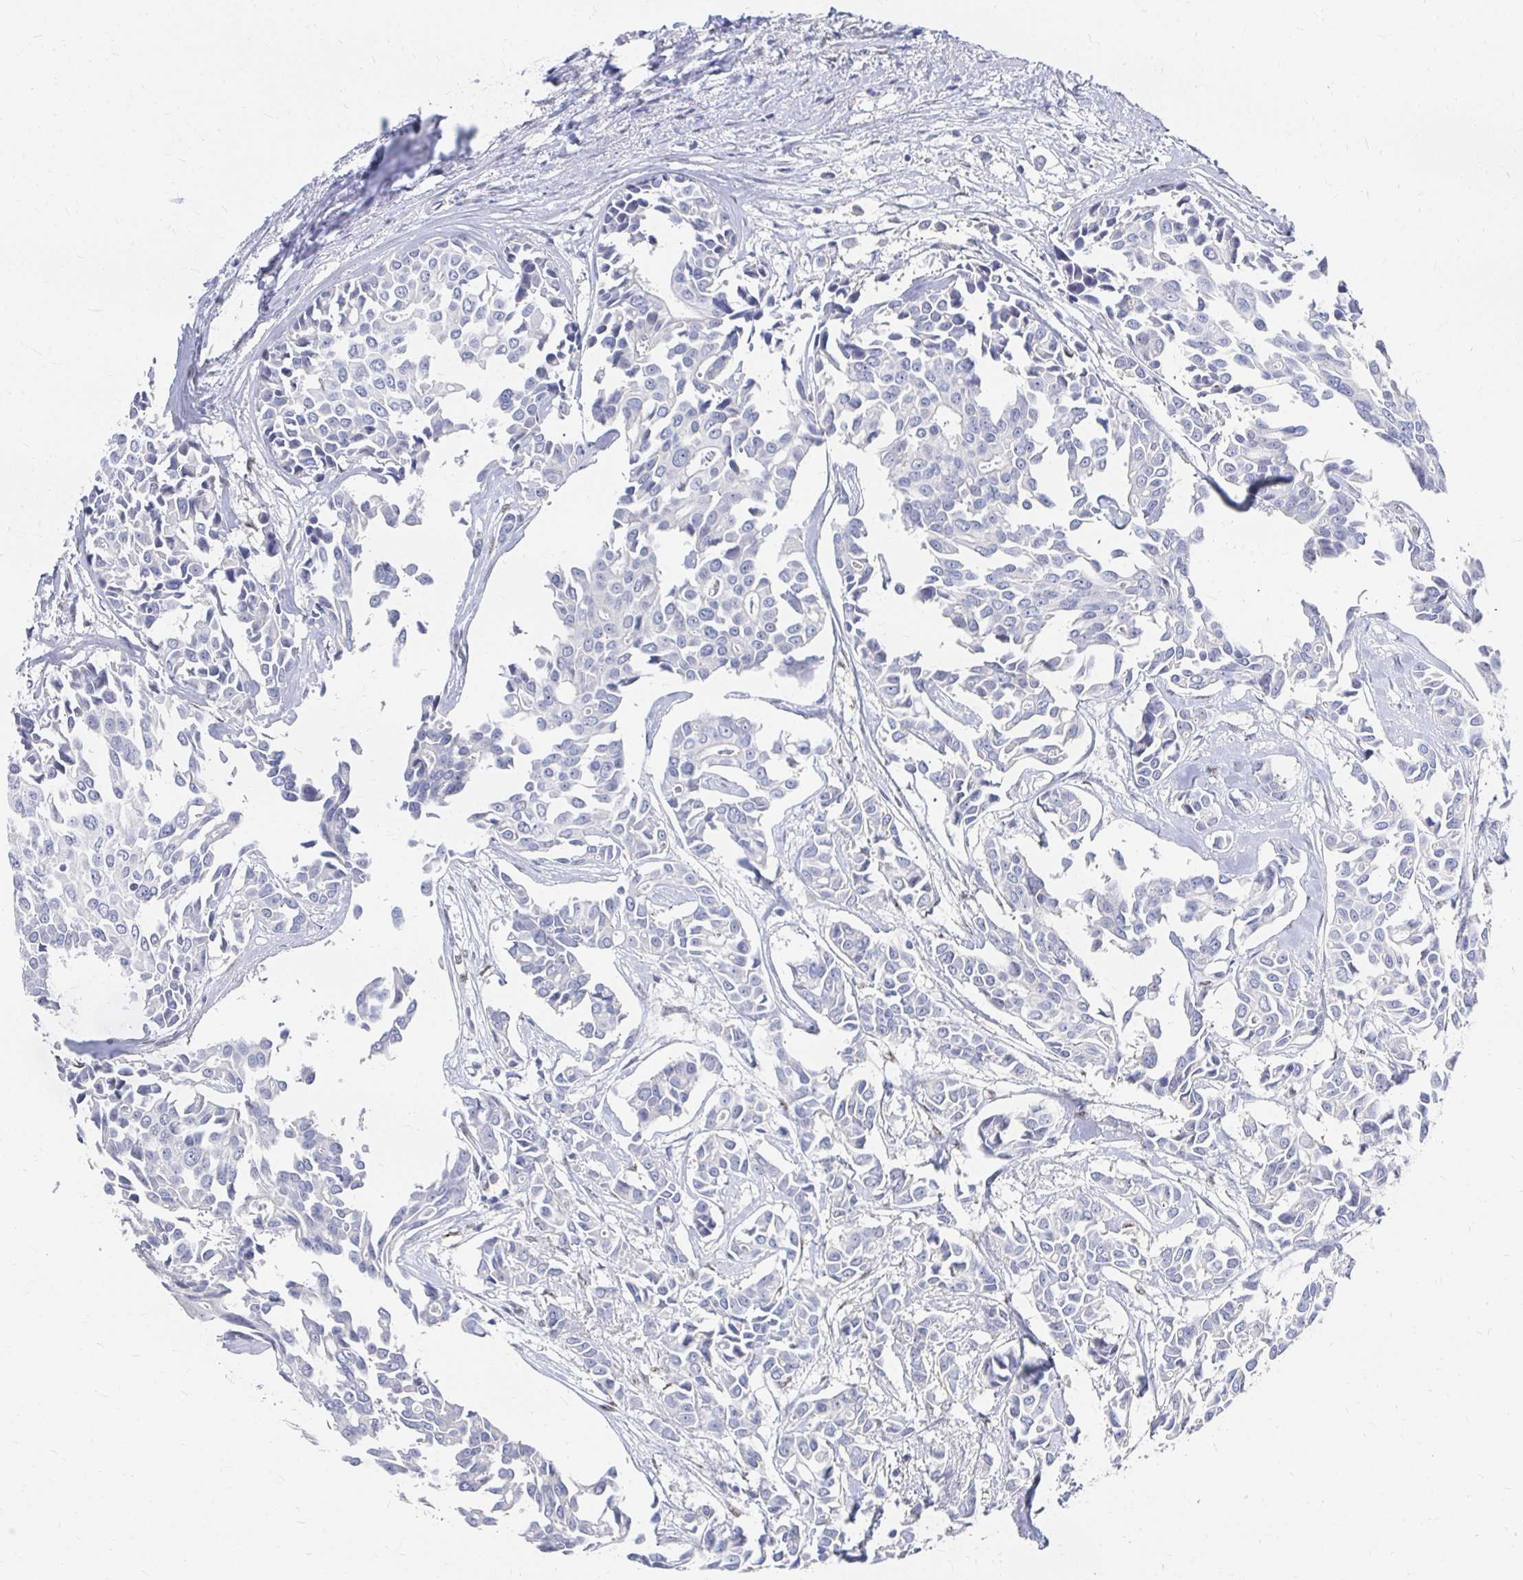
{"staining": {"intensity": "negative", "quantity": "none", "location": "none"}, "tissue": "breast cancer", "cell_type": "Tumor cells", "image_type": "cancer", "snomed": [{"axis": "morphology", "description": "Duct carcinoma"}, {"axis": "topography", "description": "Breast"}], "caption": "The histopathology image demonstrates no significant expression in tumor cells of breast cancer.", "gene": "CLIC3", "patient": {"sex": "female", "age": 54}}